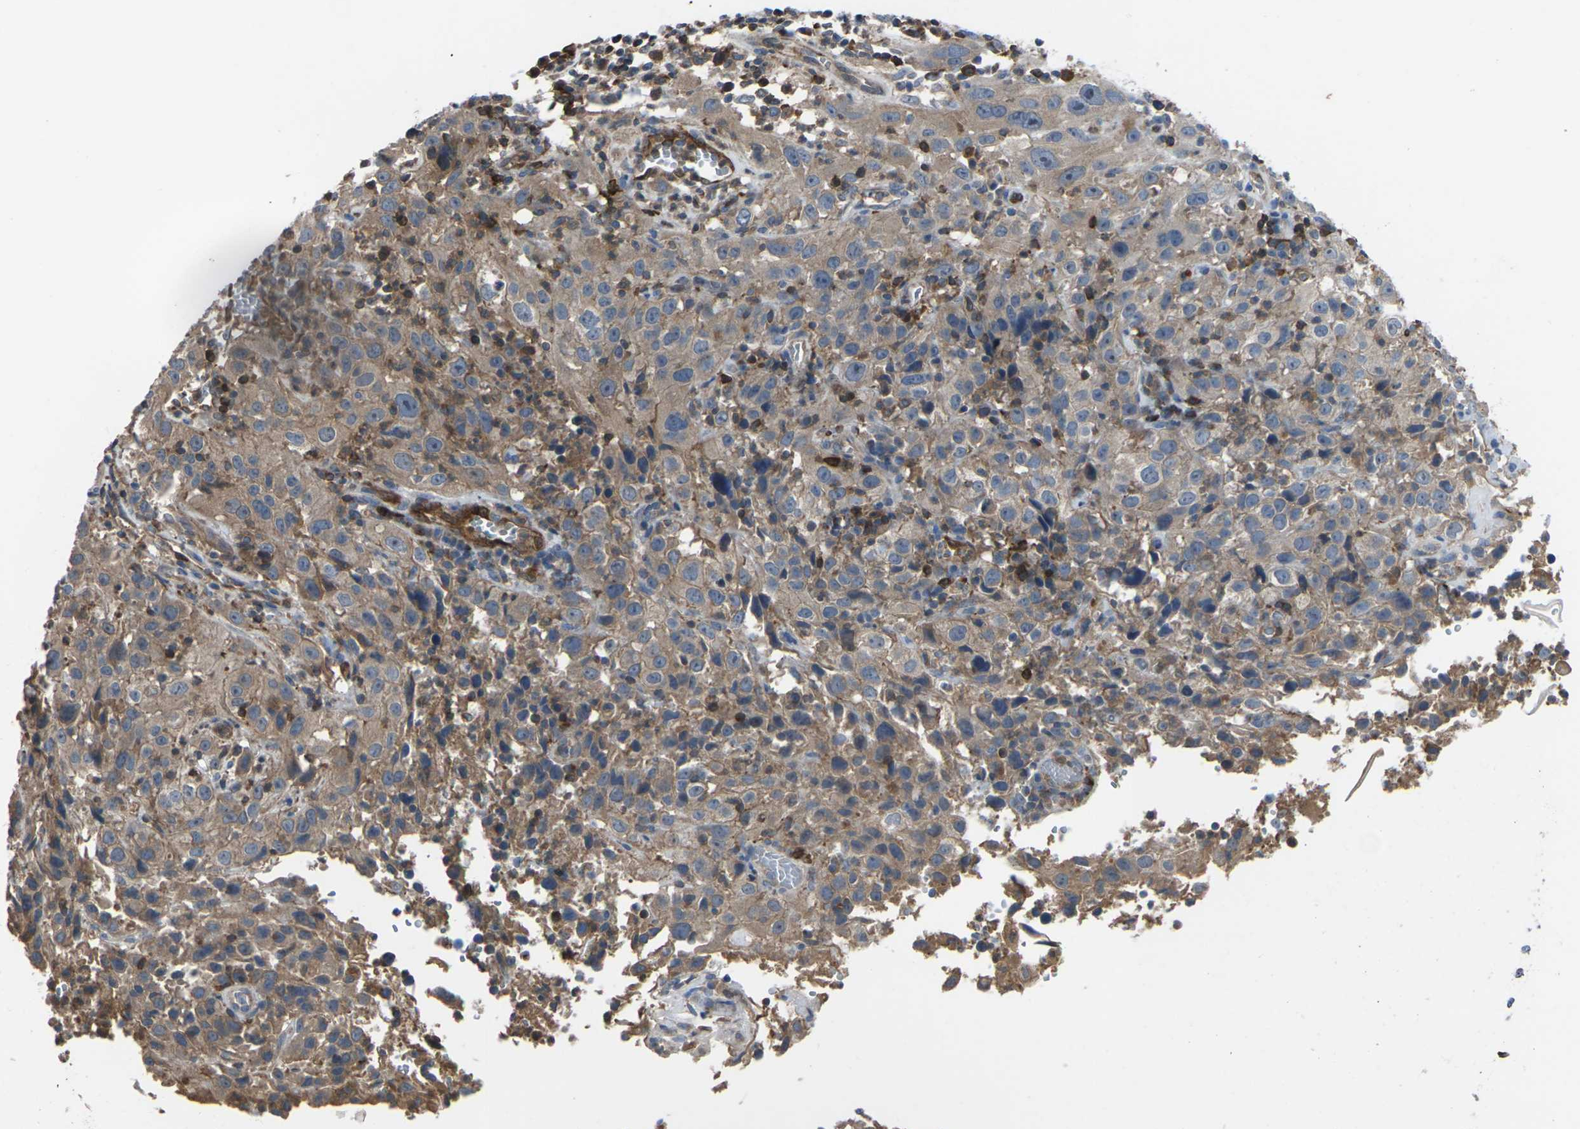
{"staining": {"intensity": "weak", "quantity": ">75%", "location": "cytoplasmic/membranous"}, "tissue": "cervical cancer", "cell_type": "Tumor cells", "image_type": "cancer", "snomed": [{"axis": "morphology", "description": "Squamous cell carcinoma, NOS"}, {"axis": "topography", "description": "Cervix"}], "caption": "A low amount of weak cytoplasmic/membranous staining is appreciated in about >75% of tumor cells in cervical squamous cell carcinoma tissue. (DAB = brown stain, brightfield microscopy at high magnification).", "gene": "TIAM1", "patient": {"sex": "female", "age": 32}}